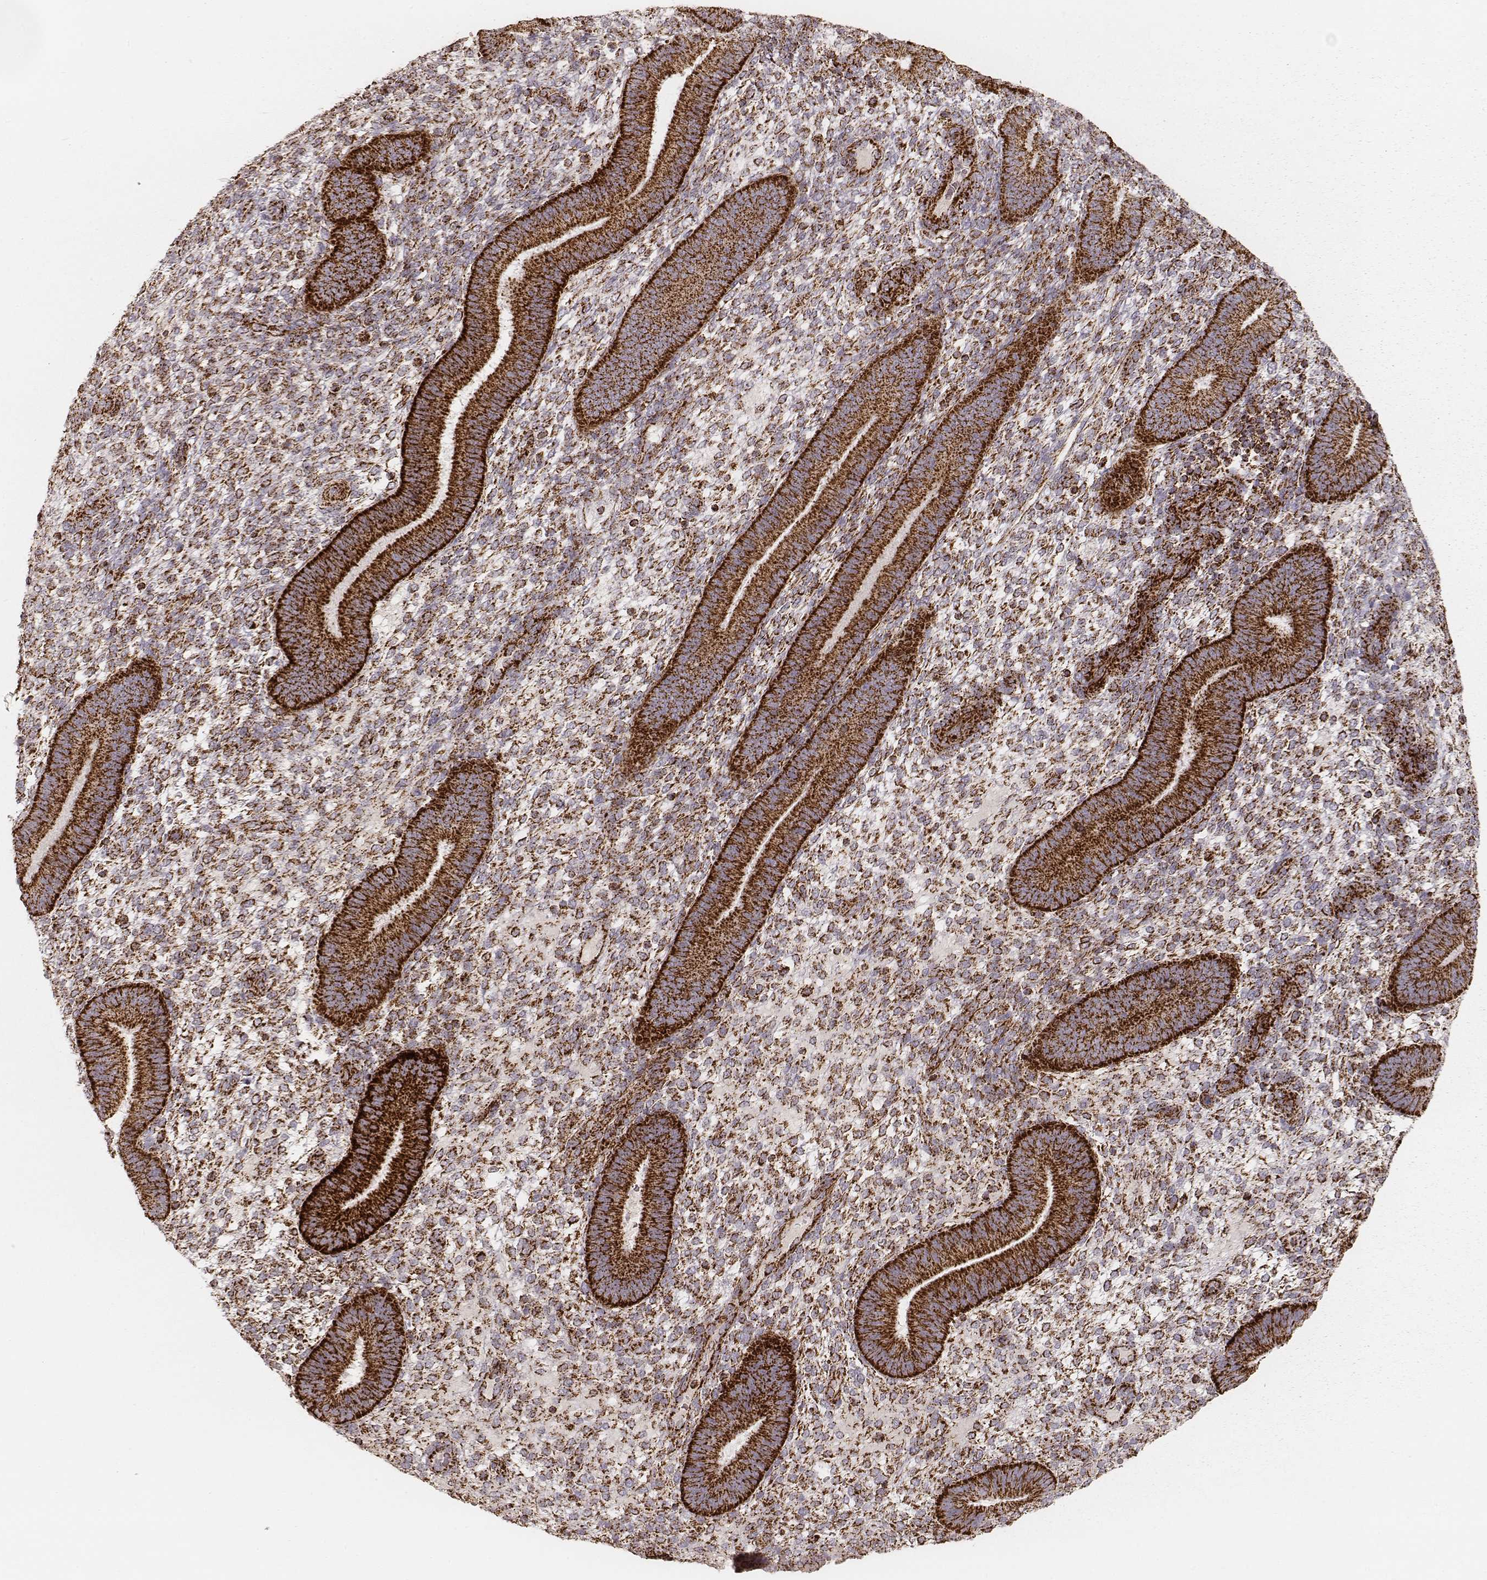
{"staining": {"intensity": "strong", "quantity": ">75%", "location": "cytoplasmic/membranous"}, "tissue": "endometrium", "cell_type": "Cells in endometrial stroma", "image_type": "normal", "snomed": [{"axis": "morphology", "description": "Normal tissue, NOS"}, {"axis": "topography", "description": "Endometrium"}], "caption": "This image demonstrates IHC staining of unremarkable endometrium, with high strong cytoplasmic/membranous expression in about >75% of cells in endometrial stroma.", "gene": "CS", "patient": {"sex": "female", "age": 39}}